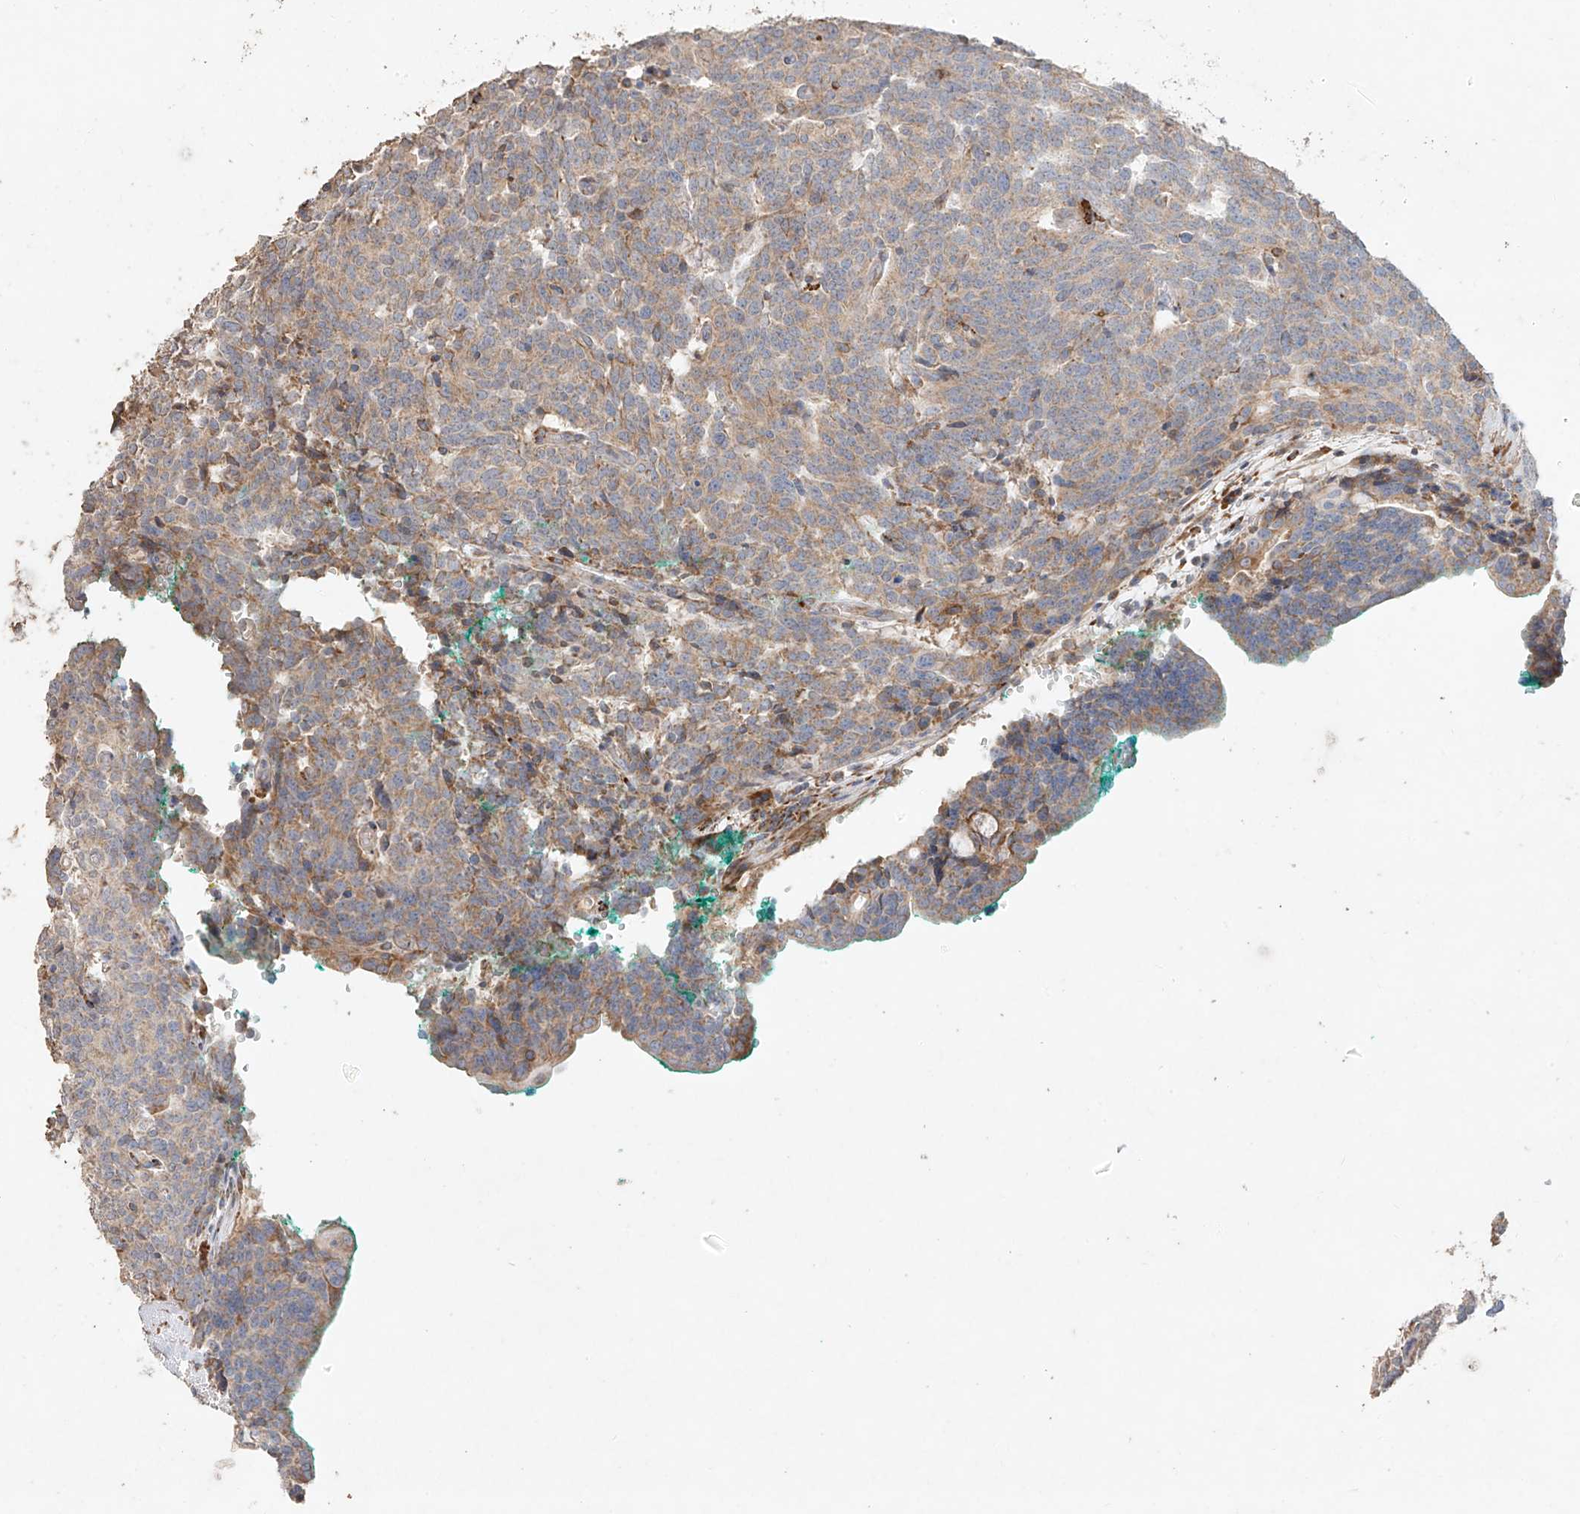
{"staining": {"intensity": "weak", "quantity": ">75%", "location": "cytoplasmic/membranous"}, "tissue": "carcinoid", "cell_type": "Tumor cells", "image_type": "cancer", "snomed": [{"axis": "morphology", "description": "Carcinoid, malignant, NOS"}, {"axis": "topography", "description": "Lung"}], "caption": "There is low levels of weak cytoplasmic/membranous positivity in tumor cells of malignant carcinoid, as demonstrated by immunohistochemical staining (brown color).", "gene": "COLGALT2", "patient": {"sex": "female", "age": 46}}